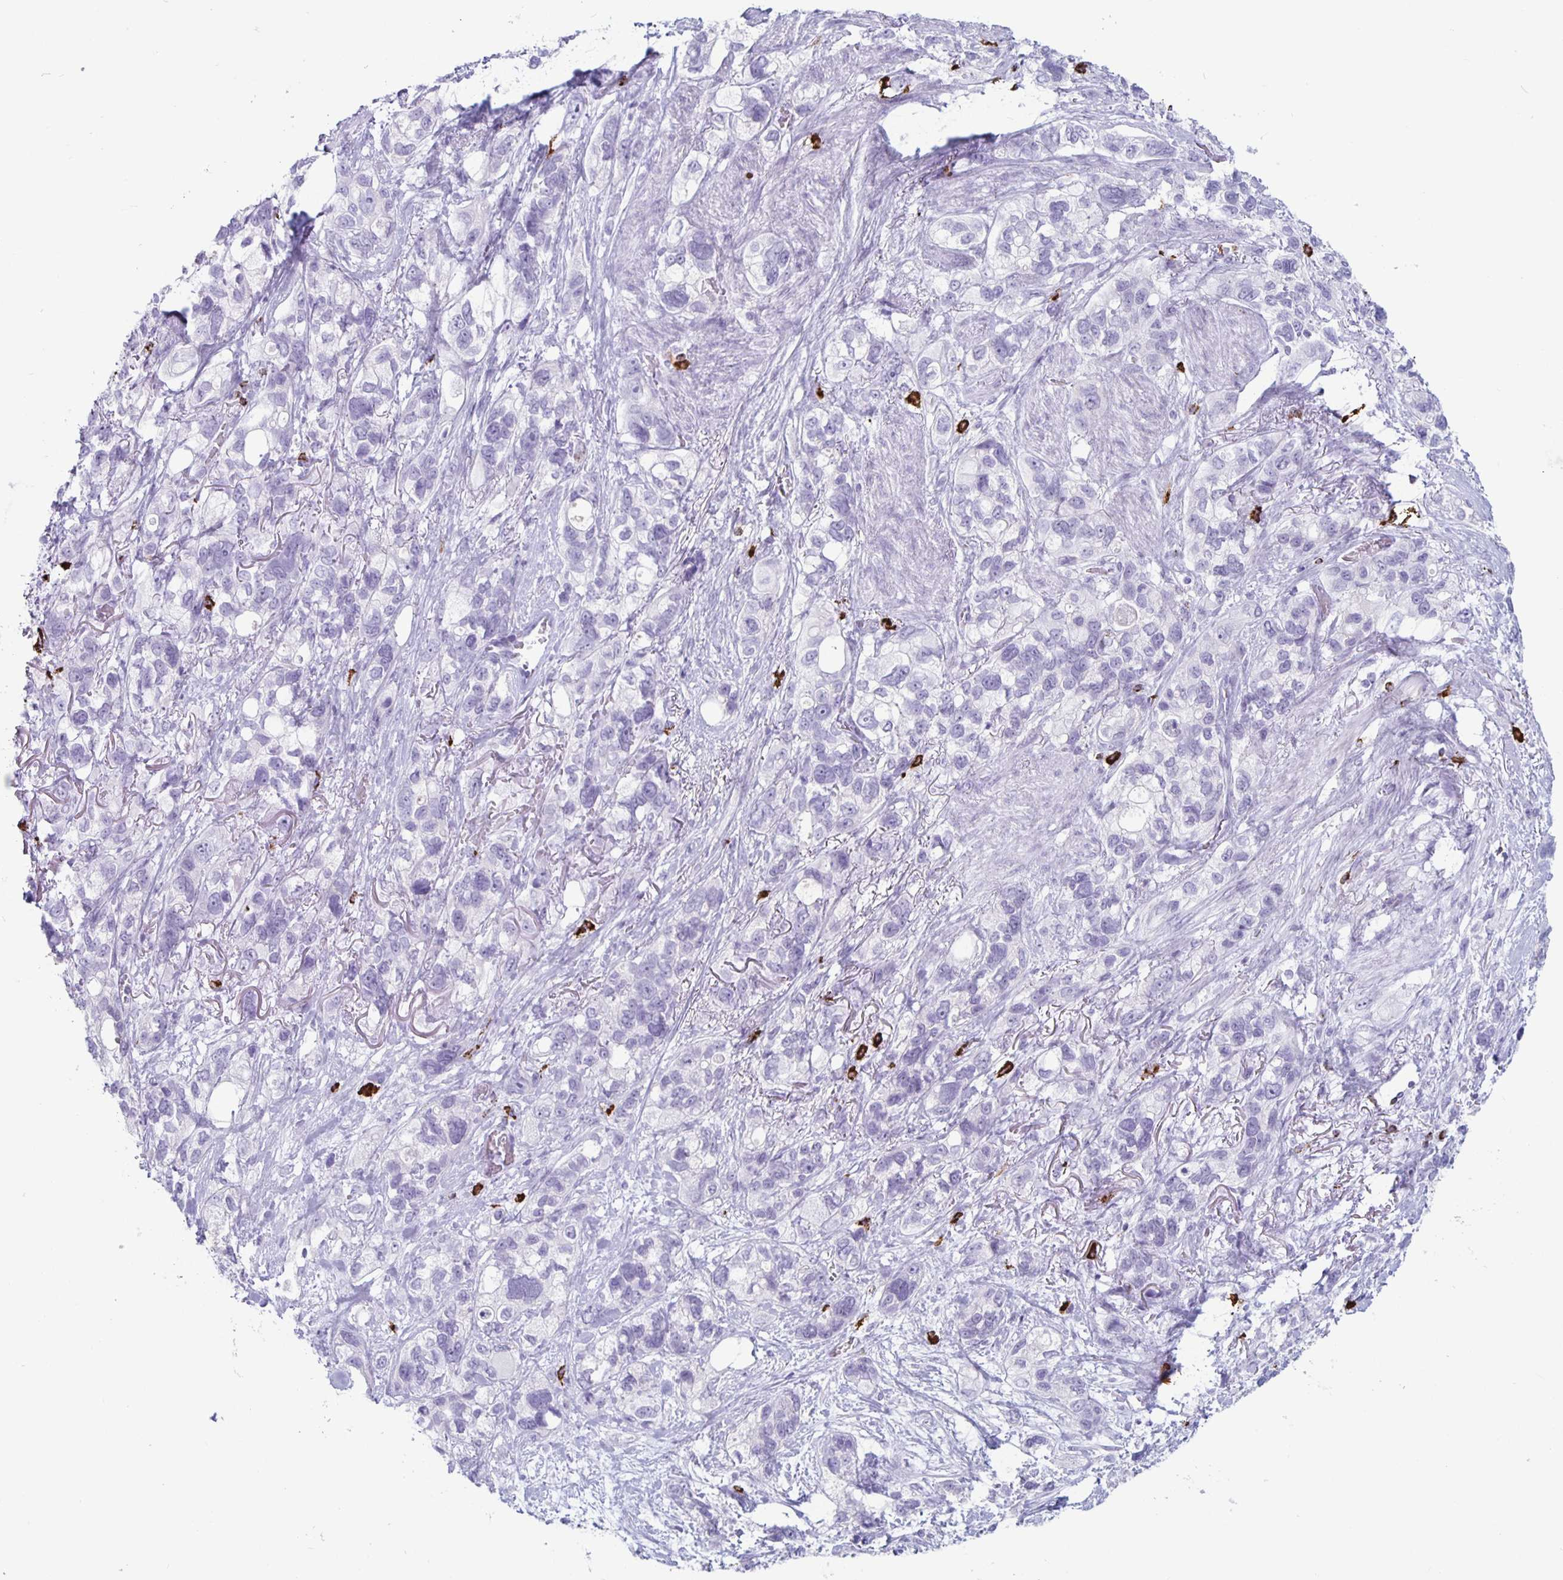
{"staining": {"intensity": "negative", "quantity": "none", "location": "none"}, "tissue": "stomach cancer", "cell_type": "Tumor cells", "image_type": "cancer", "snomed": [{"axis": "morphology", "description": "Adenocarcinoma, NOS"}, {"axis": "topography", "description": "Stomach, upper"}], "caption": "An immunohistochemistry histopathology image of stomach cancer is shown. There is no staining in tumor cells of stomach cancer.", "gene": "GZMK", "patient": {"sex": "female", "age": 81}}